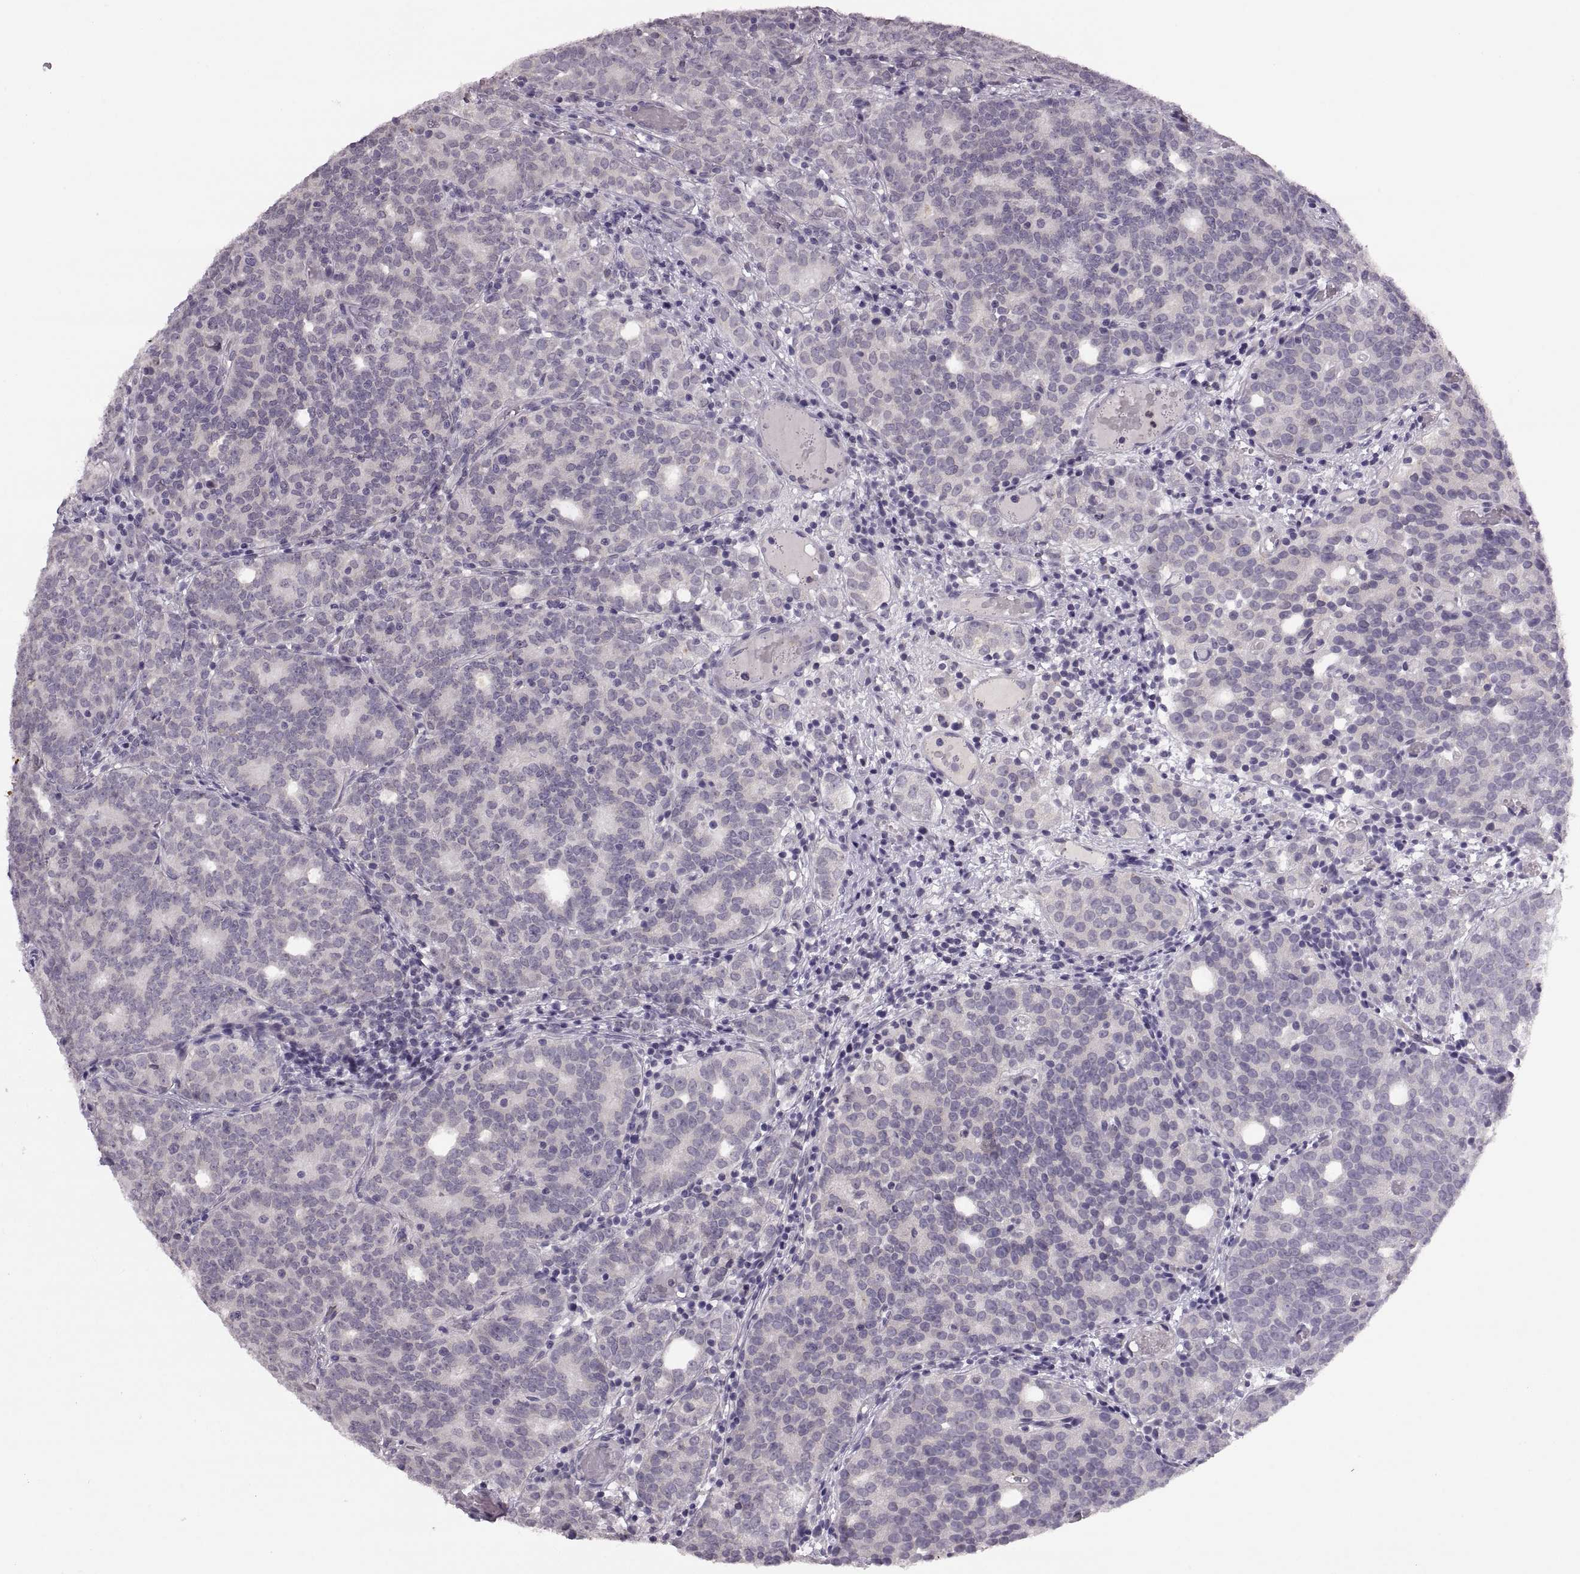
{"staining": {"intensity": "negative", "quantity": "none", "location": "none"}, "tissue": "prostate cancer", "cell_type": "Tumor cells", "image_type": "cancer", "snomed": [{"axis": "morphology", "description": "Adenocarcinoma, High grade"}, {"axis": "topography", "description": "Prostate"}], "caption": "Immunohistochemical staining of prostate cancer (adenocarcinoma (high-grade)) displays no significant staining in tumor cells. The staining was performed using DAB (3,3'-diaminobenzidine) to visualize the protein expression in brown, while the nuclei were stained in blue with hematoxylin (Magnification: 20x).", "gene": "ADH6", "patient": {"sex": "male", "age": 53}}